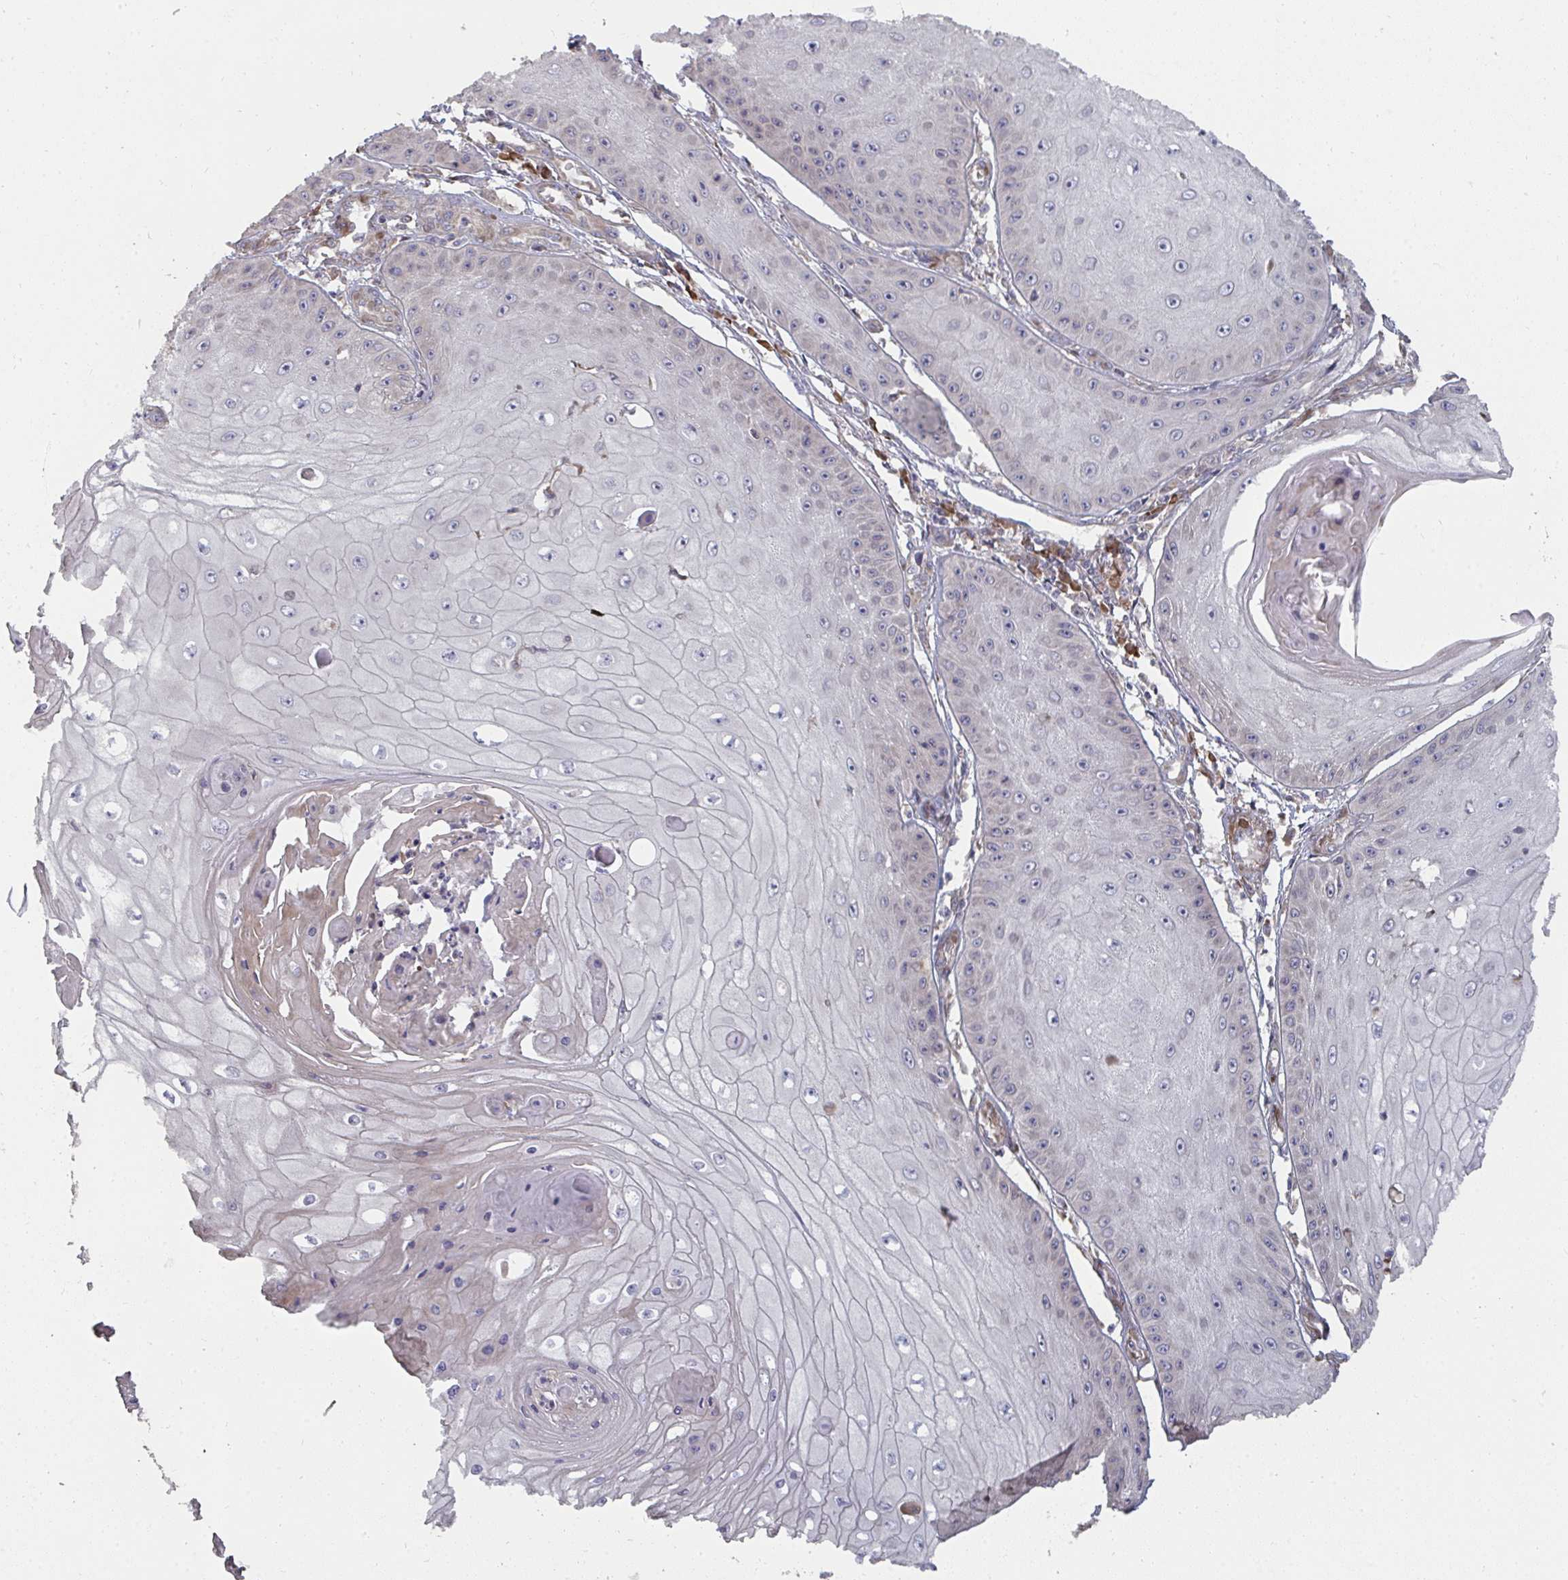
{"staining": {"intensity": "negative", "quantity": "none", "location": "none"}, "tissue": "skin cancer", "cell_type": "Tumor cells", "image_type": "cancer", "snomed": [{"axis": "morphology", "description": "Squamous cell carcinoma, NOS"}, {"axis": "topography", "description": "Skin"}], "caption": "This is an immunohistochemistry micrograph of squamous cell carcinoma (skin). There is no staining in tumor cells.", "gene": "ZFYVE28", "patient": {"sex": "male", "age": 70}}